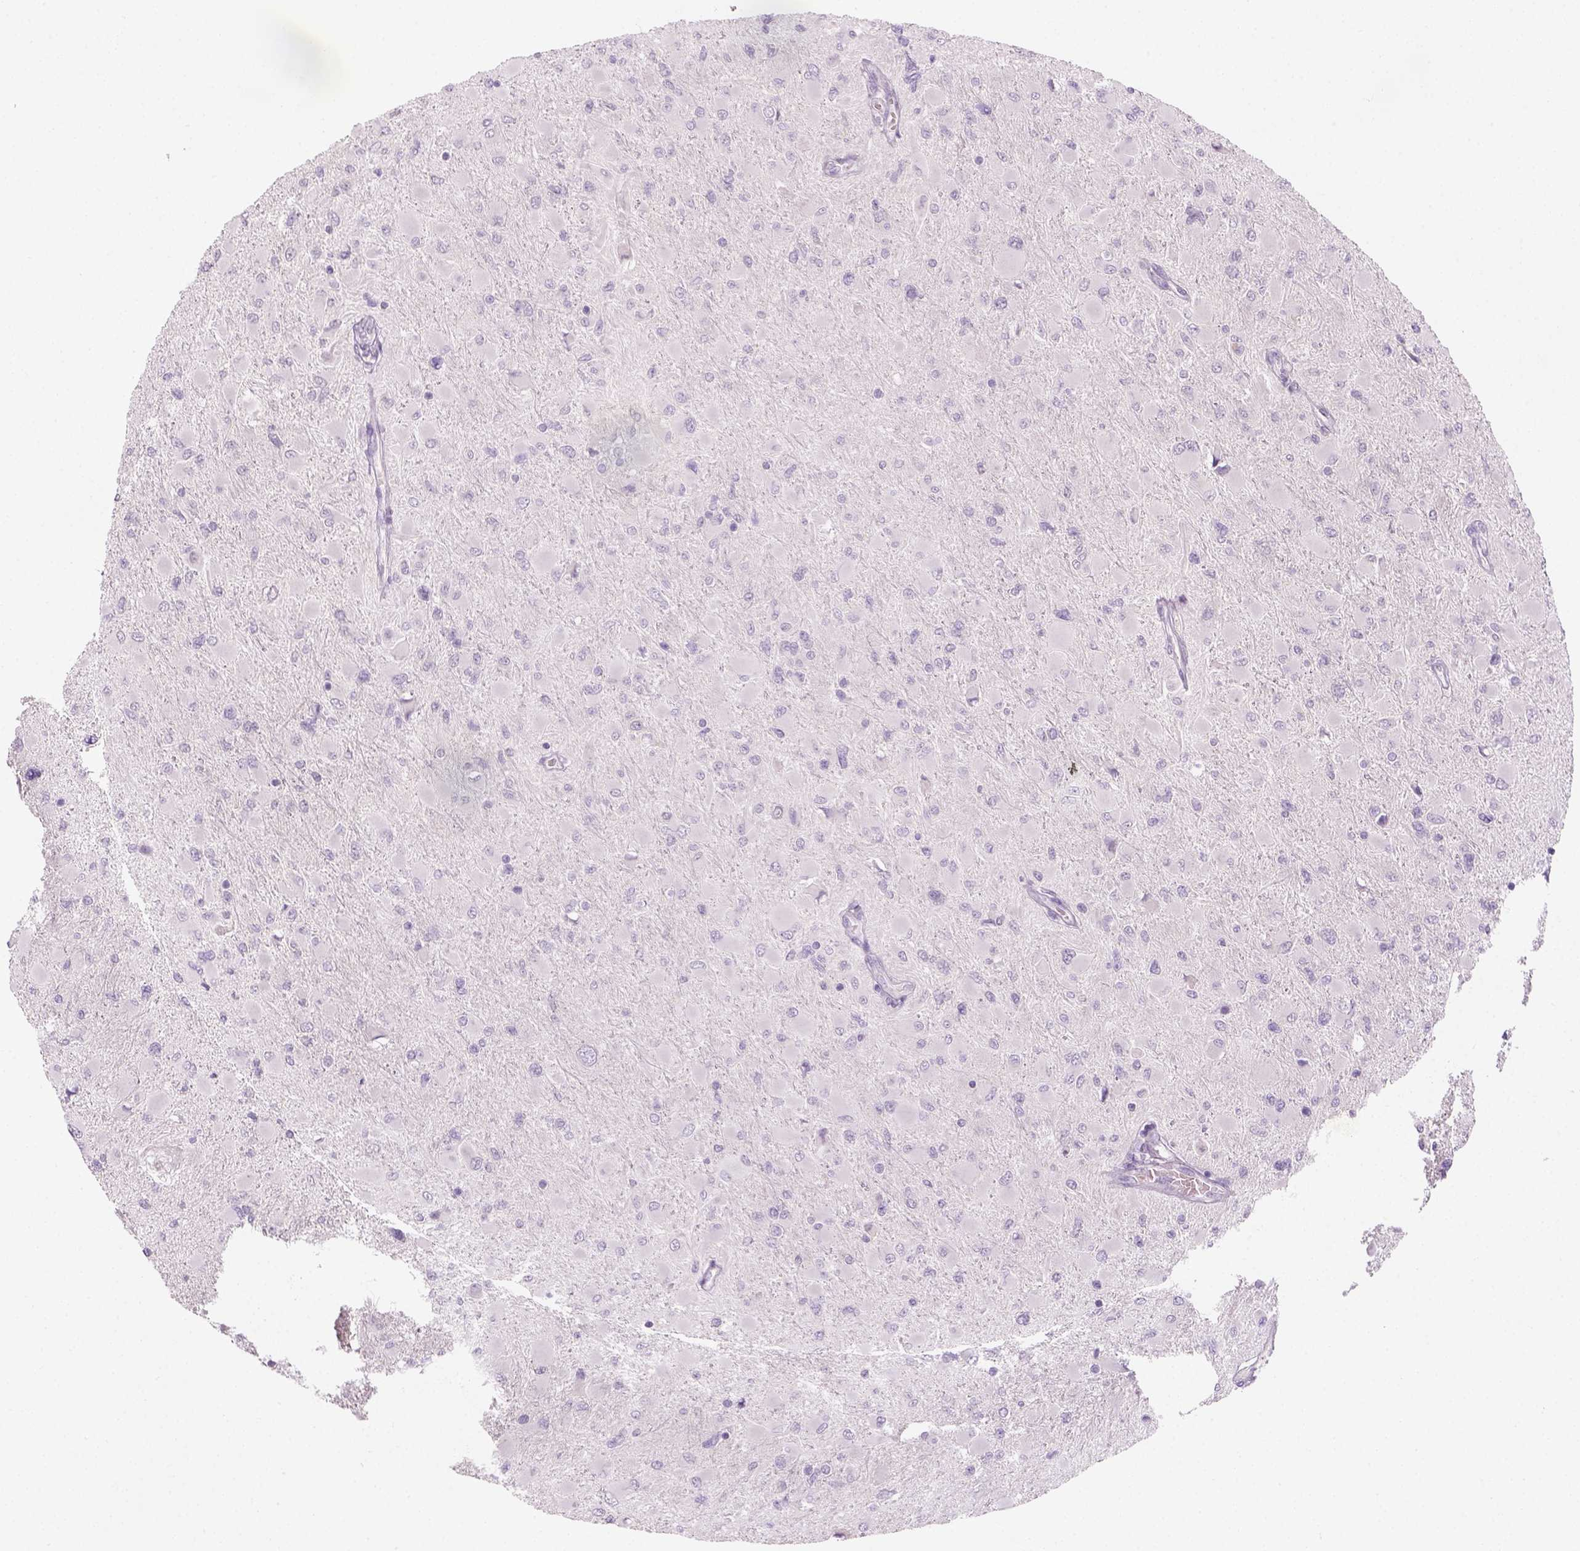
{"staining": {"intensity": "negative", "quantity": "none", "location": "none"}, "tissue": "glioma", "cell_type": "Tumor cells", "image_type": "cancer", "snomed": [{"axis": "morphology", "description": "Glioma, malignant, High grade"}, {"axis": "topography", "description": "Cerebral cortex"}], "caption": "Glioma was stained to show a protein in brown. There is no significant expression in tumor cells.", "gene": "GFI1B", "patient": {"sex": "female", "age": 36}}